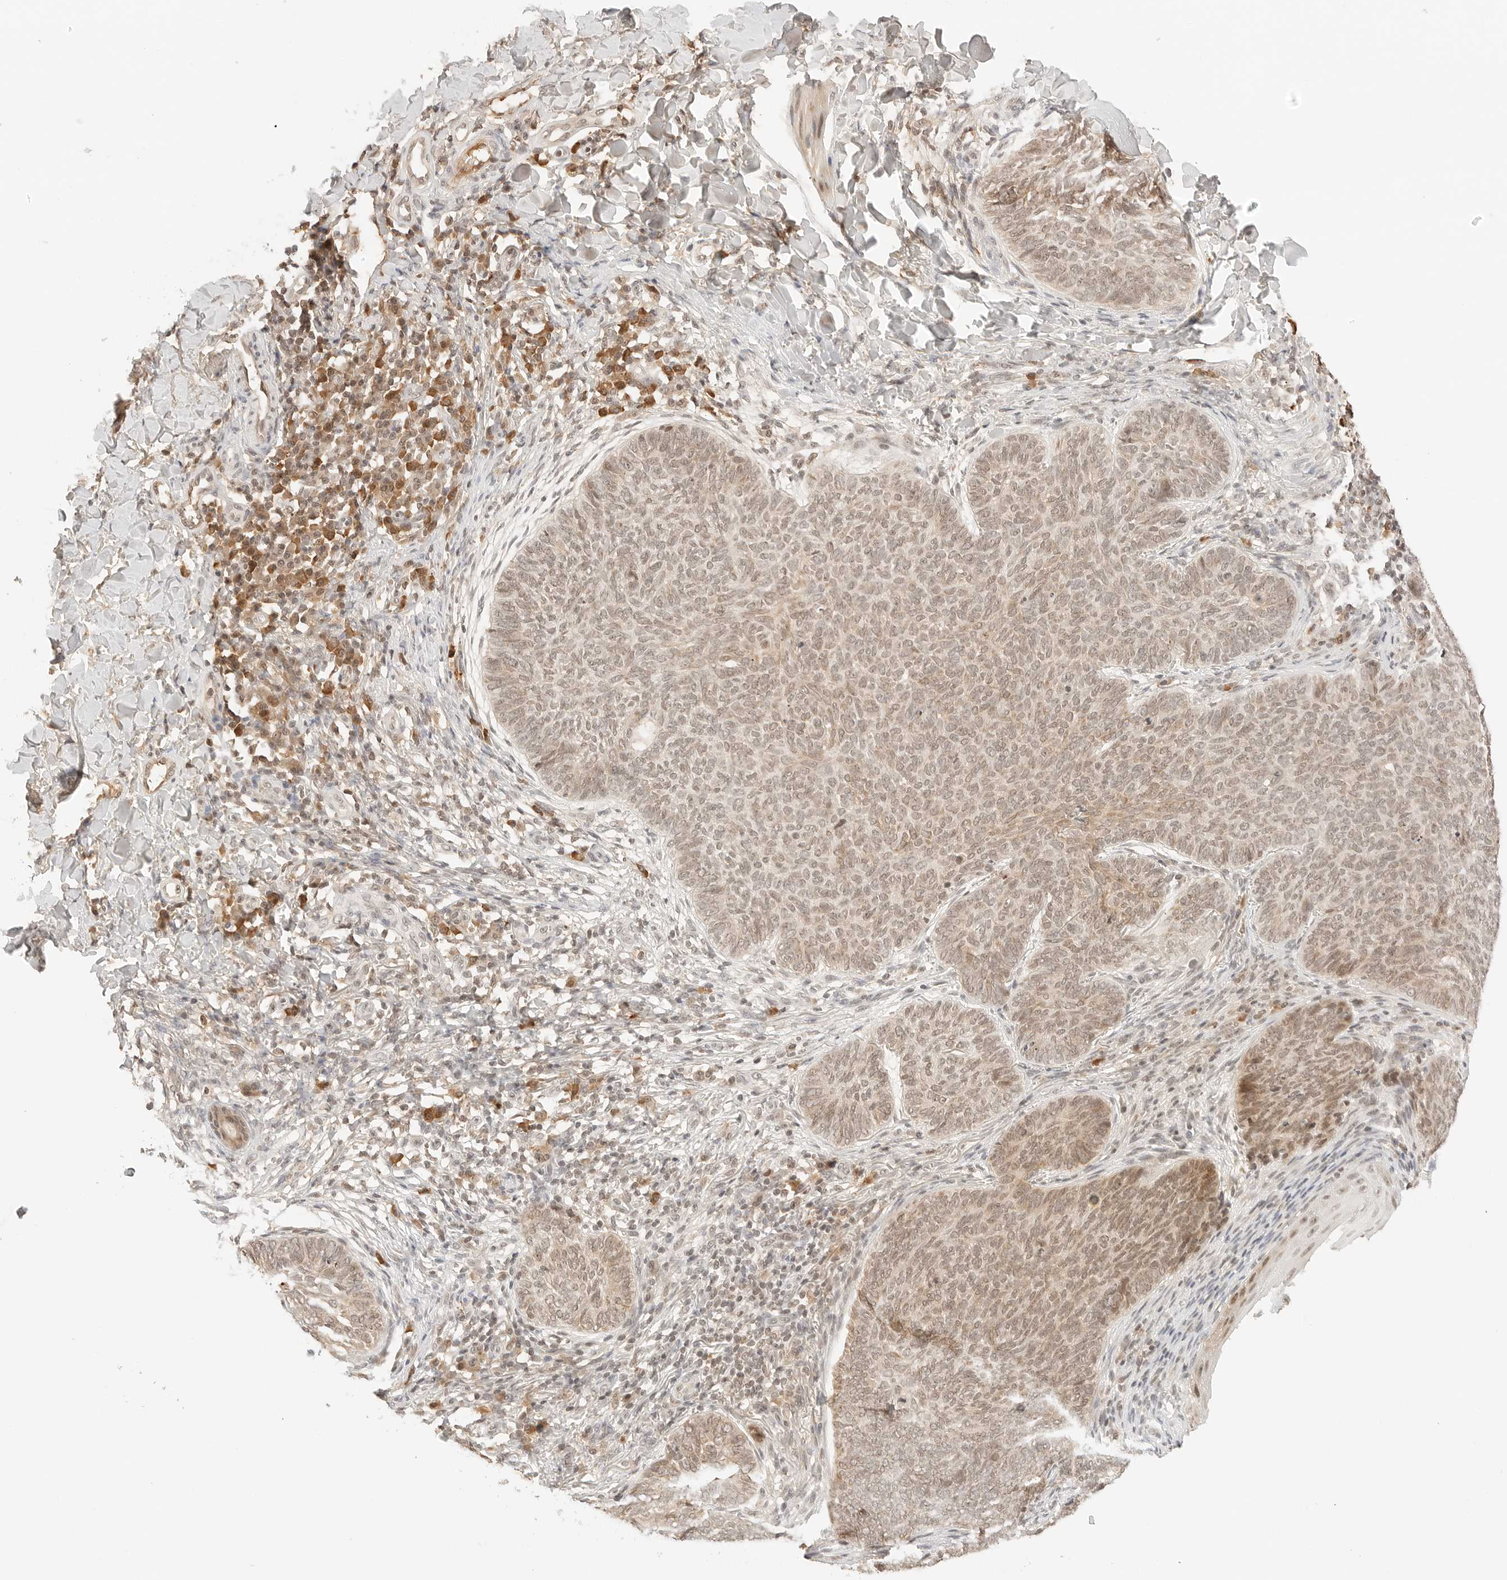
{"staining": {"intensity": "weak", "quantity": ">75%", "location": "cytoplasmic/membranous,nuclear"}, "tissue": "skin cancer", "cell_type": "Tumor cells", "image_type": "cancer", "snomed": [{"axis": "morphology", "description": "Normal tissue, NOS"}, {"axis": "morphology", "description": "Basal cell carcinoma"}, {"axis": "topography", "description": "Skin"}], "caption": "An image showing weak cytoplasmic/membranous and nuclear positivity in about >75% of tumor cells in skin cancer, as visualized by brown immunohistochemical staining.", "gene": "SEPTIN4", "patient": {"sex": "male", "age": 50}}